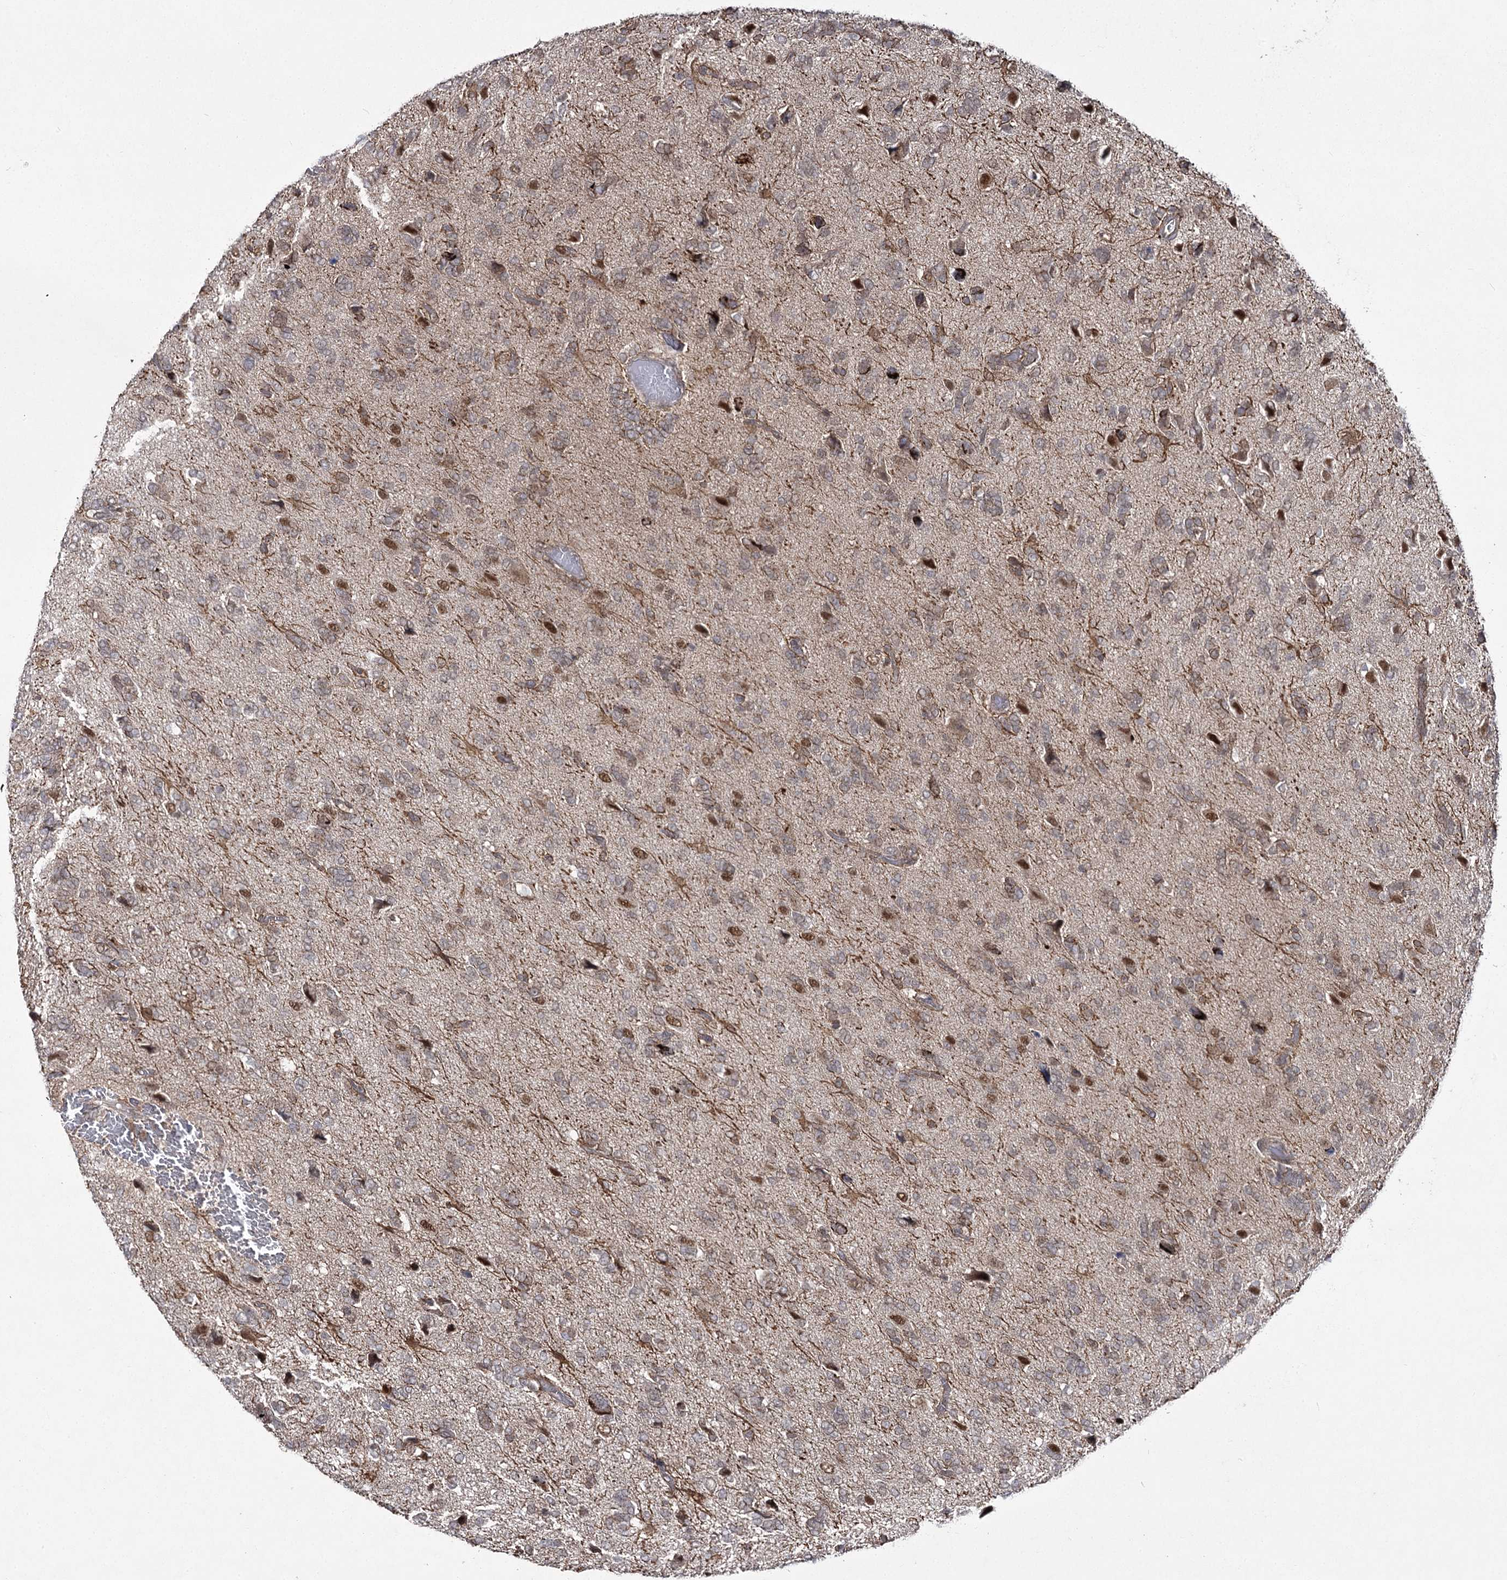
{"staining": {"intensity": "weak", "quantity": "25%-75%", "location": "cytoplasmic/membranous,nuclear"}, "tissue": "glioma", "cell_type": "Tumor cells", "image_type": "cancer", "snomed": [{"axis": "morphology", "description": "Glioma, malignant, High grade"}, {"axis": "topography", "description": "Brain"}], "caption": "Protein analysis of malignant high-grade glioma tissue reveals weak cytoplasmic/membranous and nuclear staining in about 25%-75% of tumor cells.", "gene": "SLC4A1AP", "patient": {"sex": "female", "age": 59}}